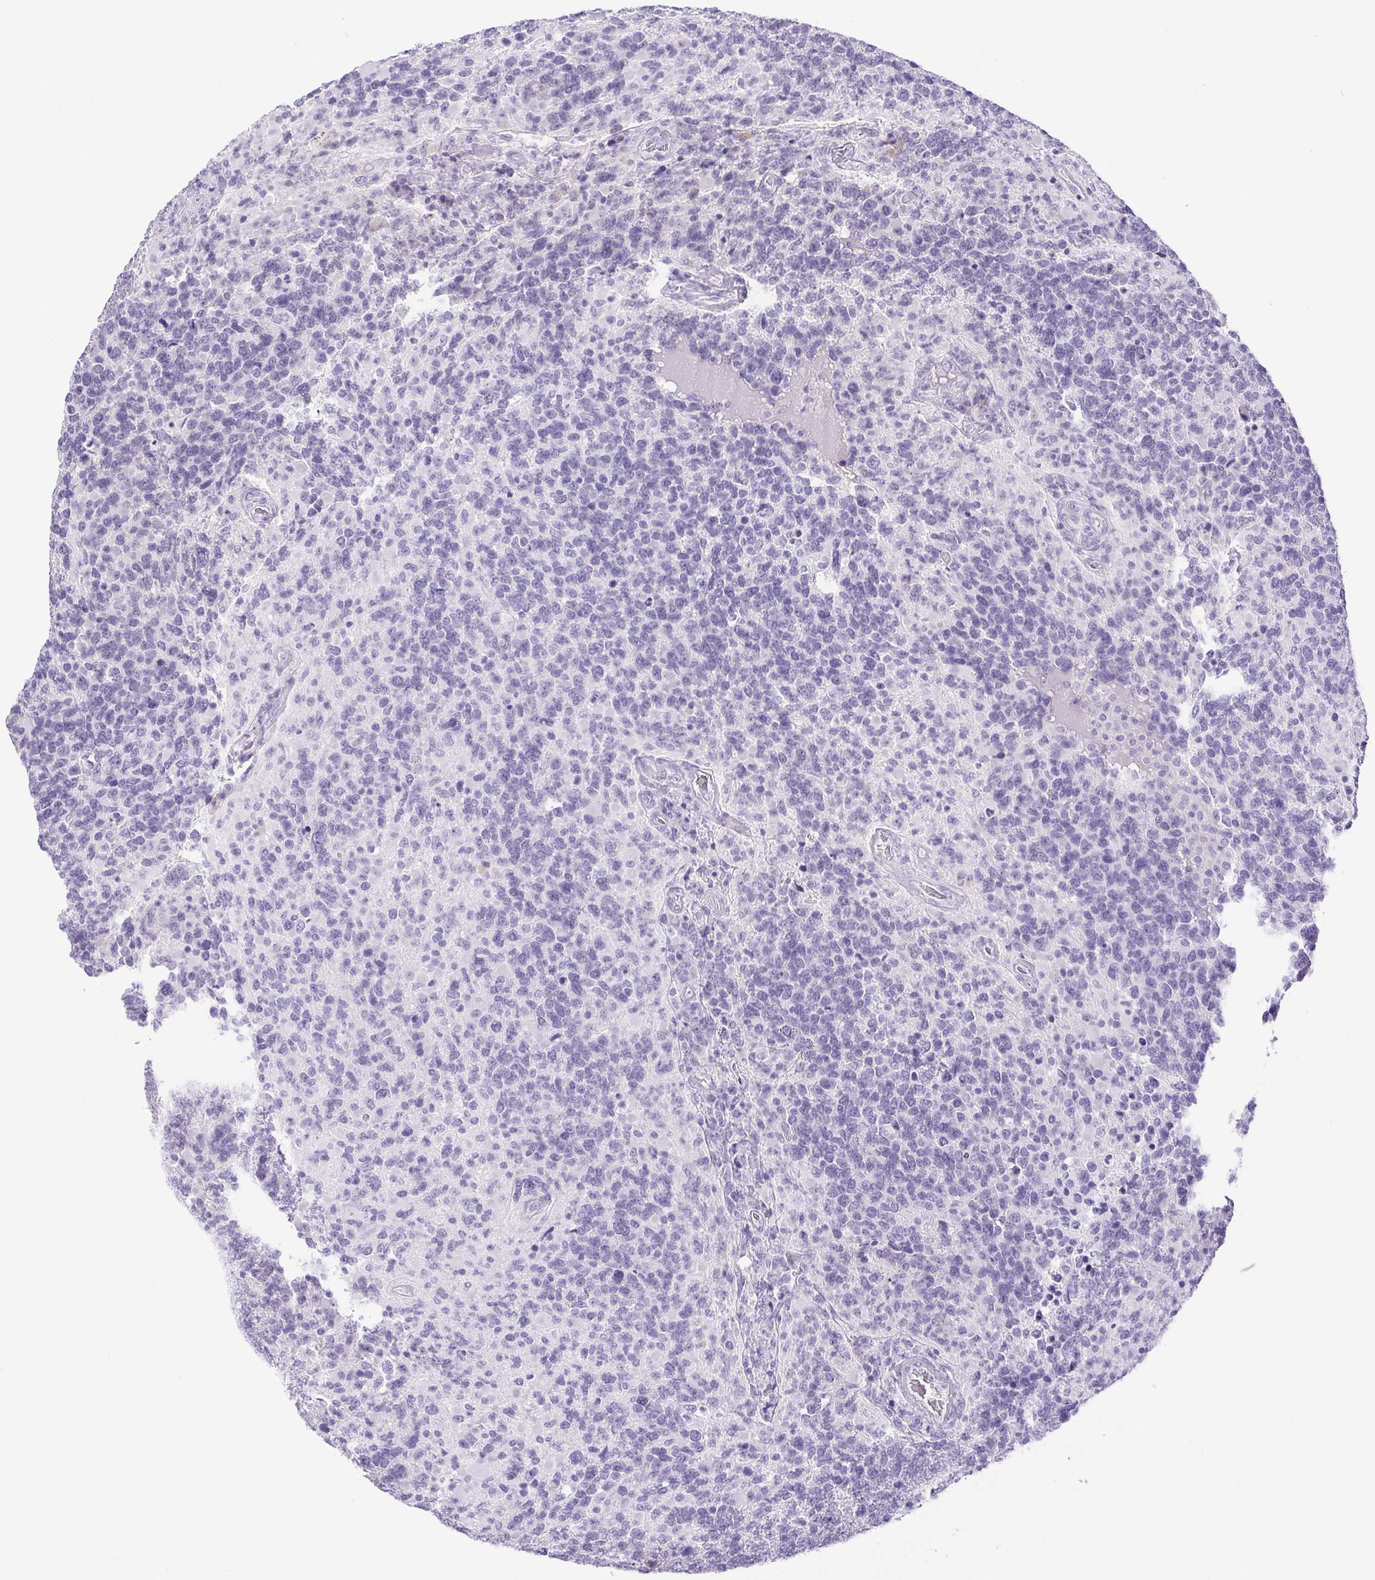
{"staining": {"intensity": "negative", "quantity": "none", "location": "none"}, "tissue": "glioma", "cell_type": "Tumor cells", "image_type": "cancer", "snomed": [{"axis": "morphology", "description": "Glioma, malignant, High grade"}, {"axis": "topography", "description": "Brain"}], "caption": "An image of human malignant high-grade glioma is negative for staining in tumor cells.", "gene": "PAPPA2", "patient": {"sex": "female", "age": 40}}